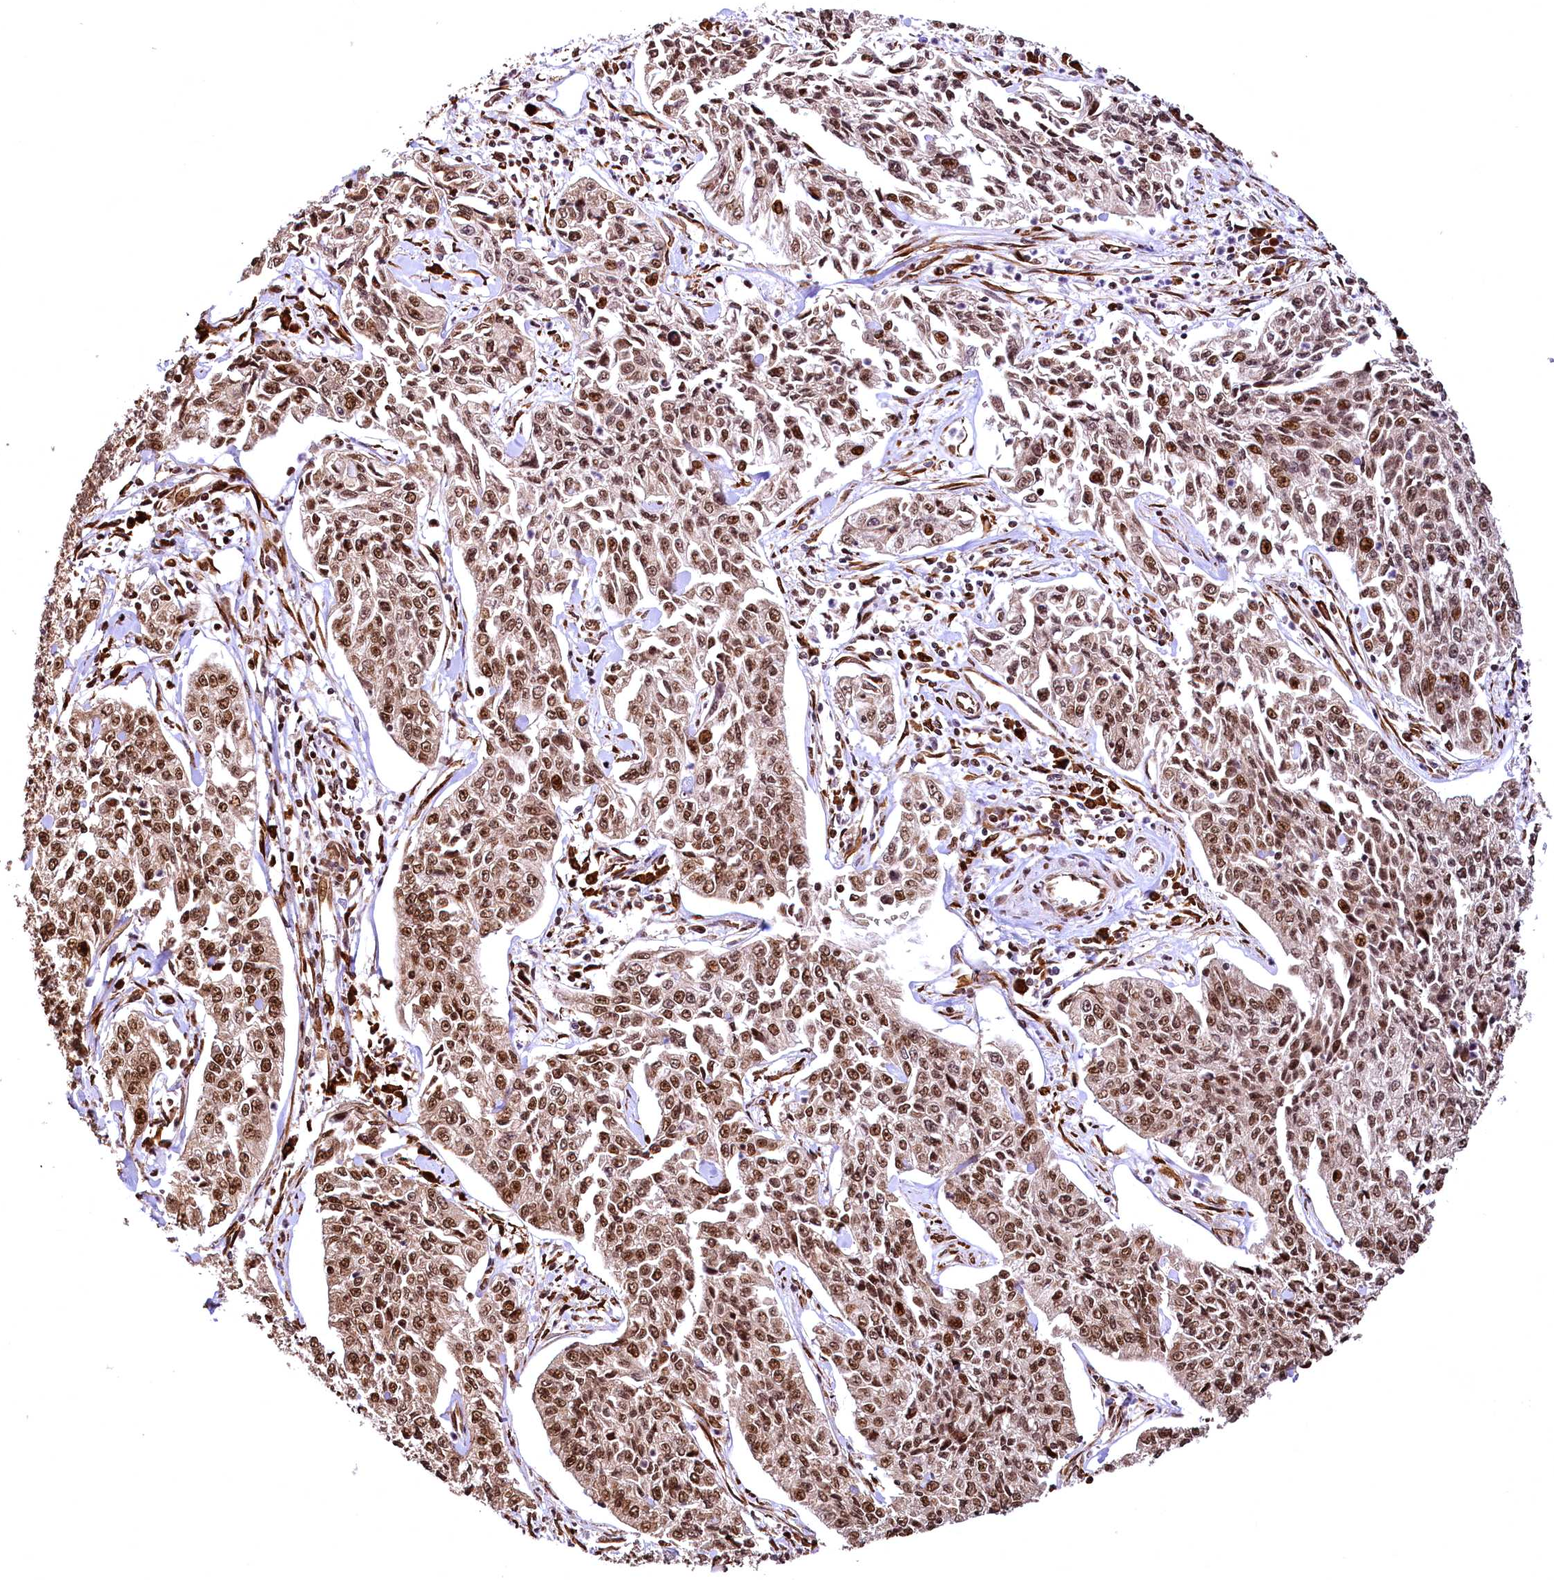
{"staining": {"intensity": "moderate", "quantity": ">75%", "location": "nuclear"}, "tissue": "cervical cancer", "cell_type": "Tumor cells", "image_type": "cancer", "snomed": [{"axis": "morphology", "description": "Squamous cell carcinoma, NOS"}, {"axis": "topography", "description": "Cervix"}], "caption": "Immunohistochemical staining of cervical cancer (squamous cell carcinoma) exhibits medium levels of moderate nuclear expression in about >75% of tumor cells. (DAB (3,3'-diaminobenzidine) = brown stain, brightfield microscopy at high magnification).", "gene": "PDS5B", "patient": {"sex": "female", "age": 35}}